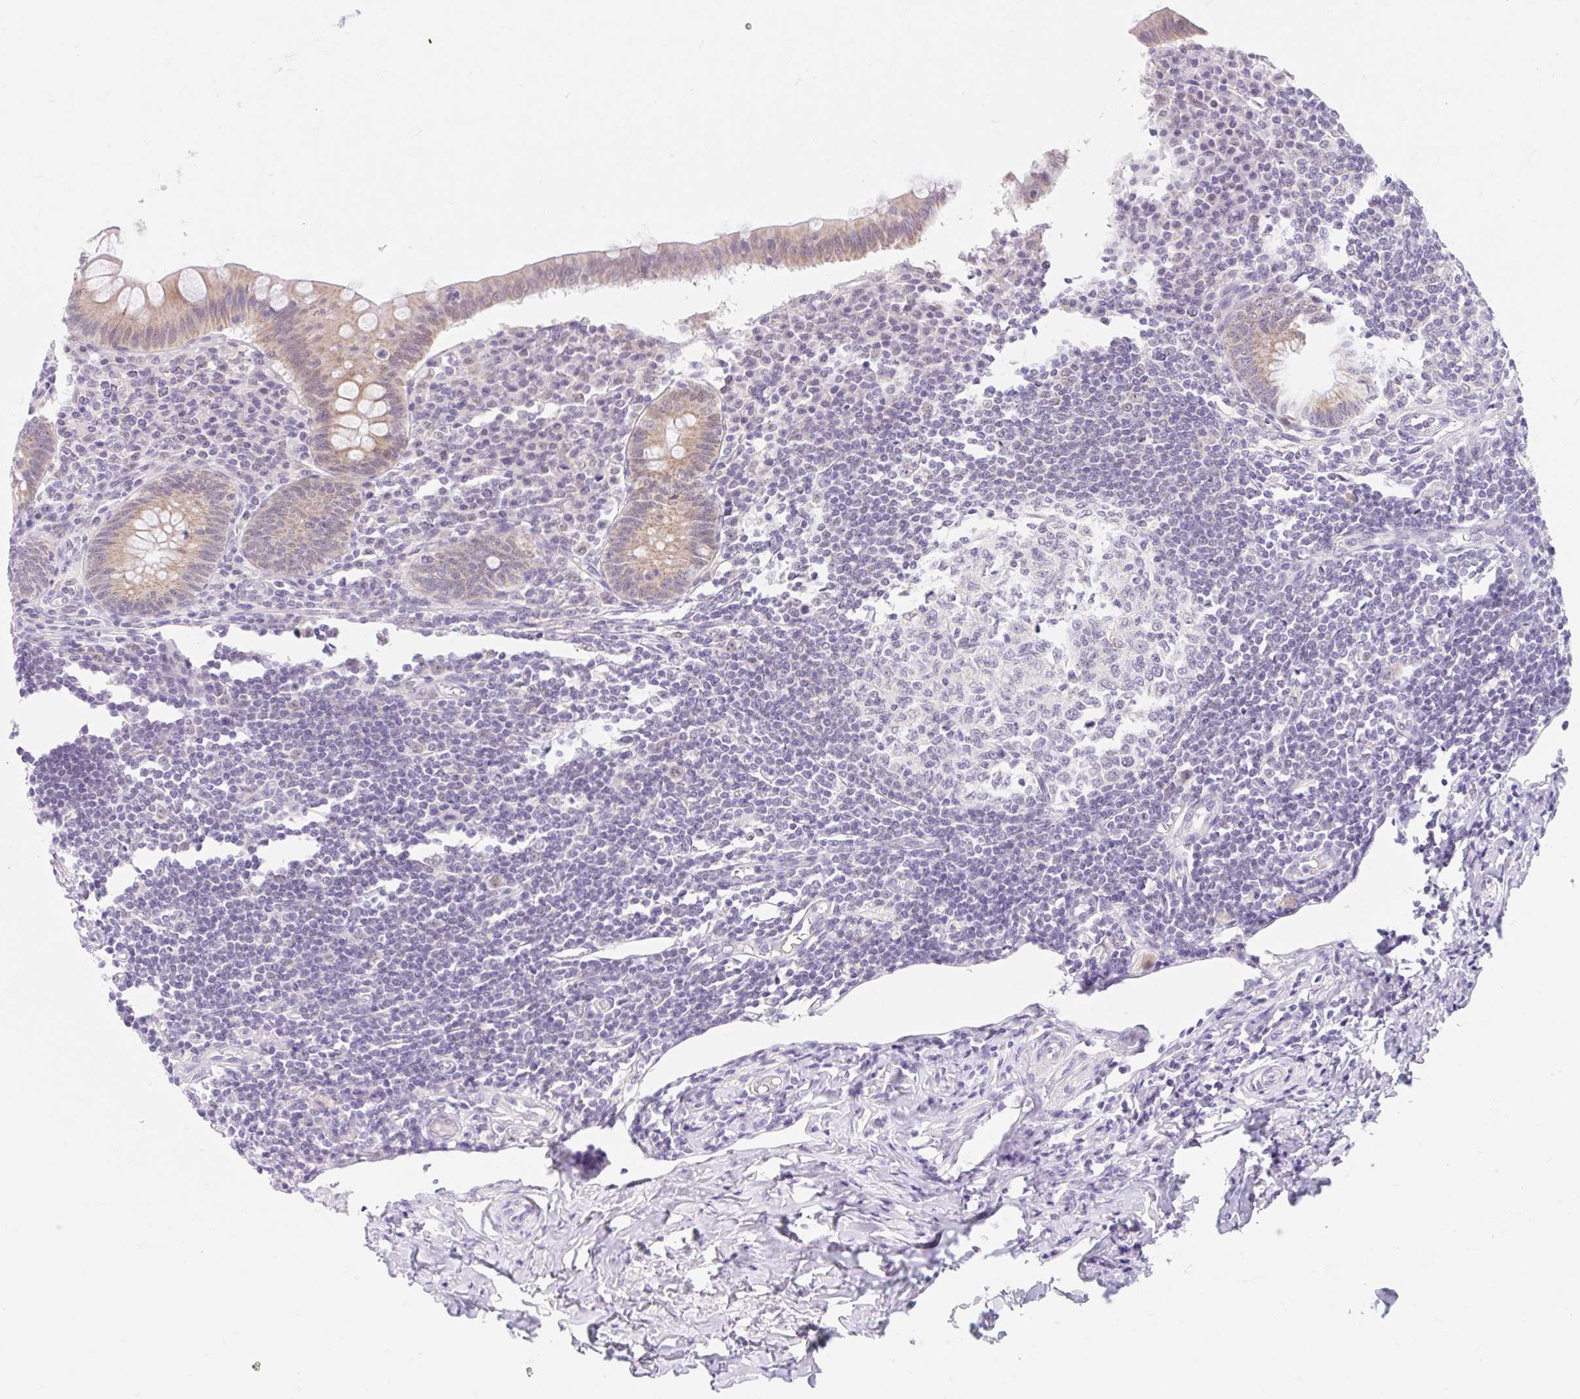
{"staining": {"intensity": "weak", "quantity": ">75%", "location": "cytoplasmic/membranous"}, "tissue": "appendix", "cell_type": "Glandular cells", "image_type": "normal", "snomed": [{"axis": "morphology", "description": "Normal tissue, NOS"}, {"axis": "topography", "description": "Appendix"}], "caption": "High-power microscopy captured an immunohistochemistry image of unremarkable appendix, revealing weak cytoplasmic/membranous staining in about >75% of glandular cells.", "gene": "ITPK1", "patient": {"sex": "female", "age": 33}}